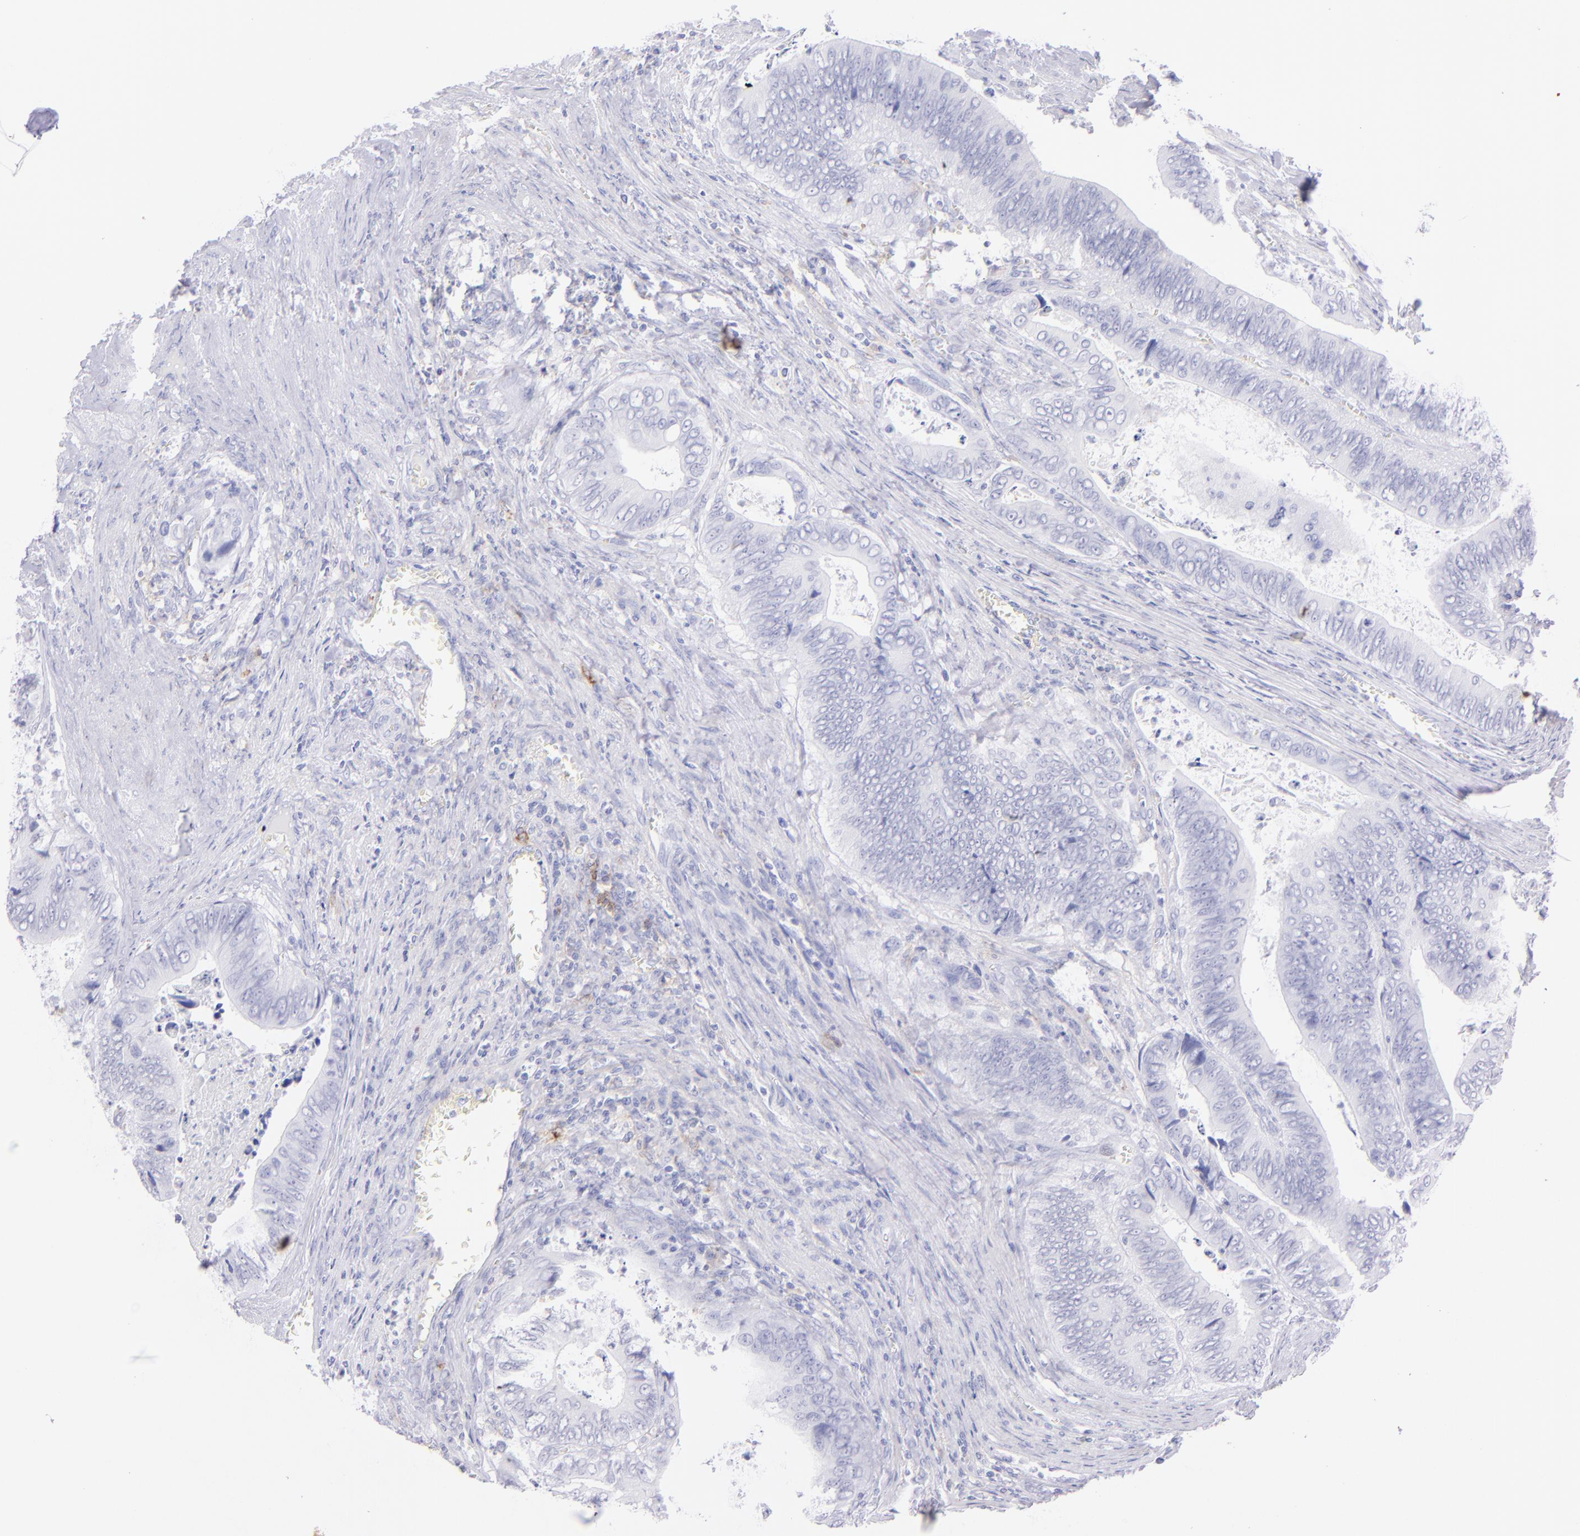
{"staining": {"intensity": "negative", "quantity": "none", "location": "none"}, "tissue": "colorectal cancer", "cell_type": "Tumor cells", "image_type": "cancer", "snomed": [{"axis": "morphology", "description": "Adenocarcinoma, NOS"}, {"axis": "topography", "description": "Colon"}], "caption": "An image of colorectal adenocarcinoma stained for a protein displays no brown staining in tumor cells.", "gene": "CD72", "patient": {"sex": "male", "age": 72}}